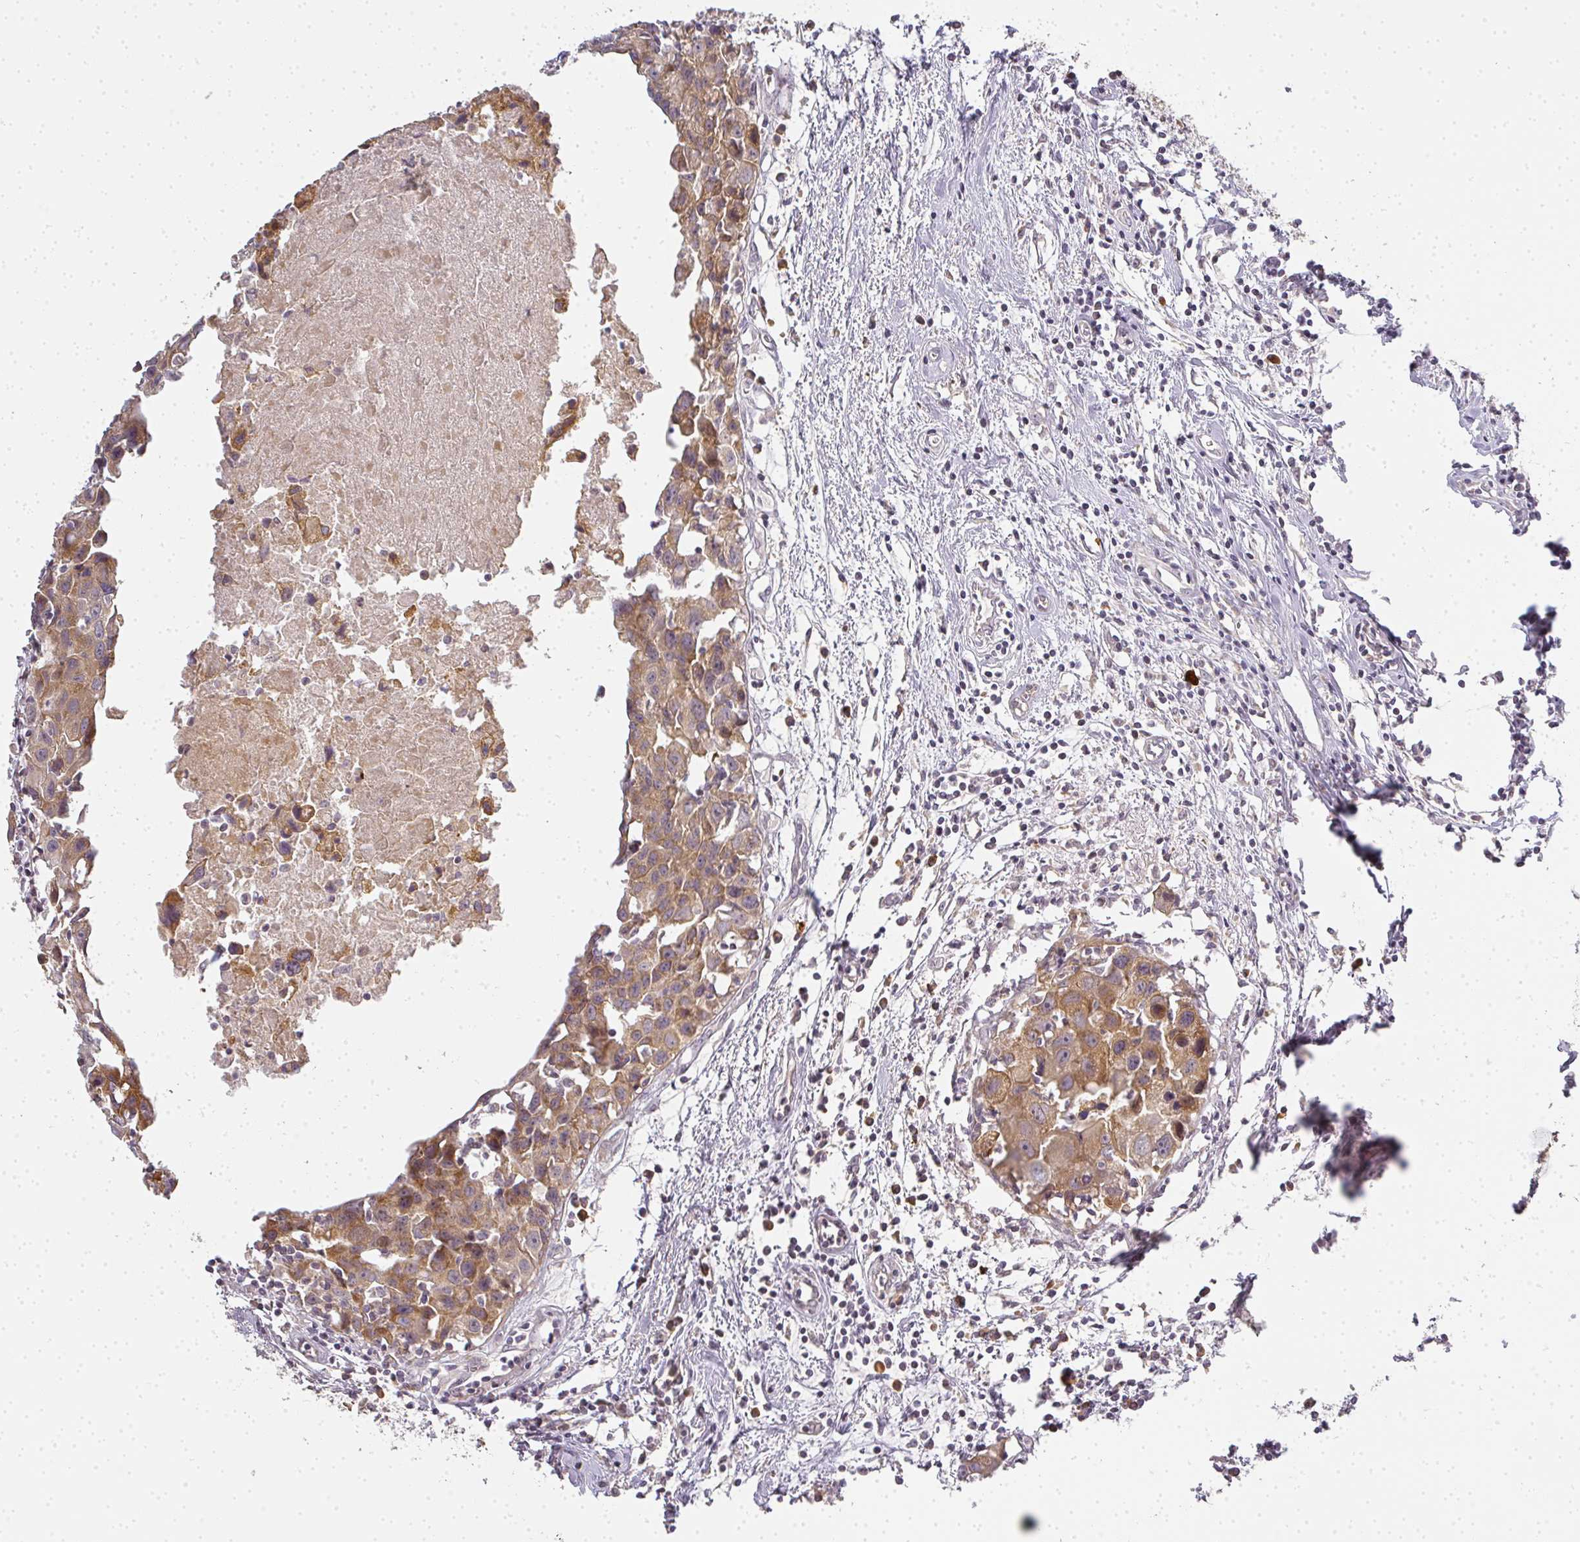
{"staining": {"intensity": "moderate", "quantity": ">75%", "location": "cytoplasmic/membranous"}, "tissue": "breast cancer", "cell_type": "Tumor cells", "image_type": "cancer", "snomed": [{"axis": "morphology", "description": "Carcinoma, NOS"}, {"axis": "topography", "description": "Breast"}], "caption": "Tumor cells display moderate cytoplasmic/membranous staining in approximately >75% of cells in breast carcinoma.", "gene": "MED19", "patient": {"sex": "female", "age": 60}}